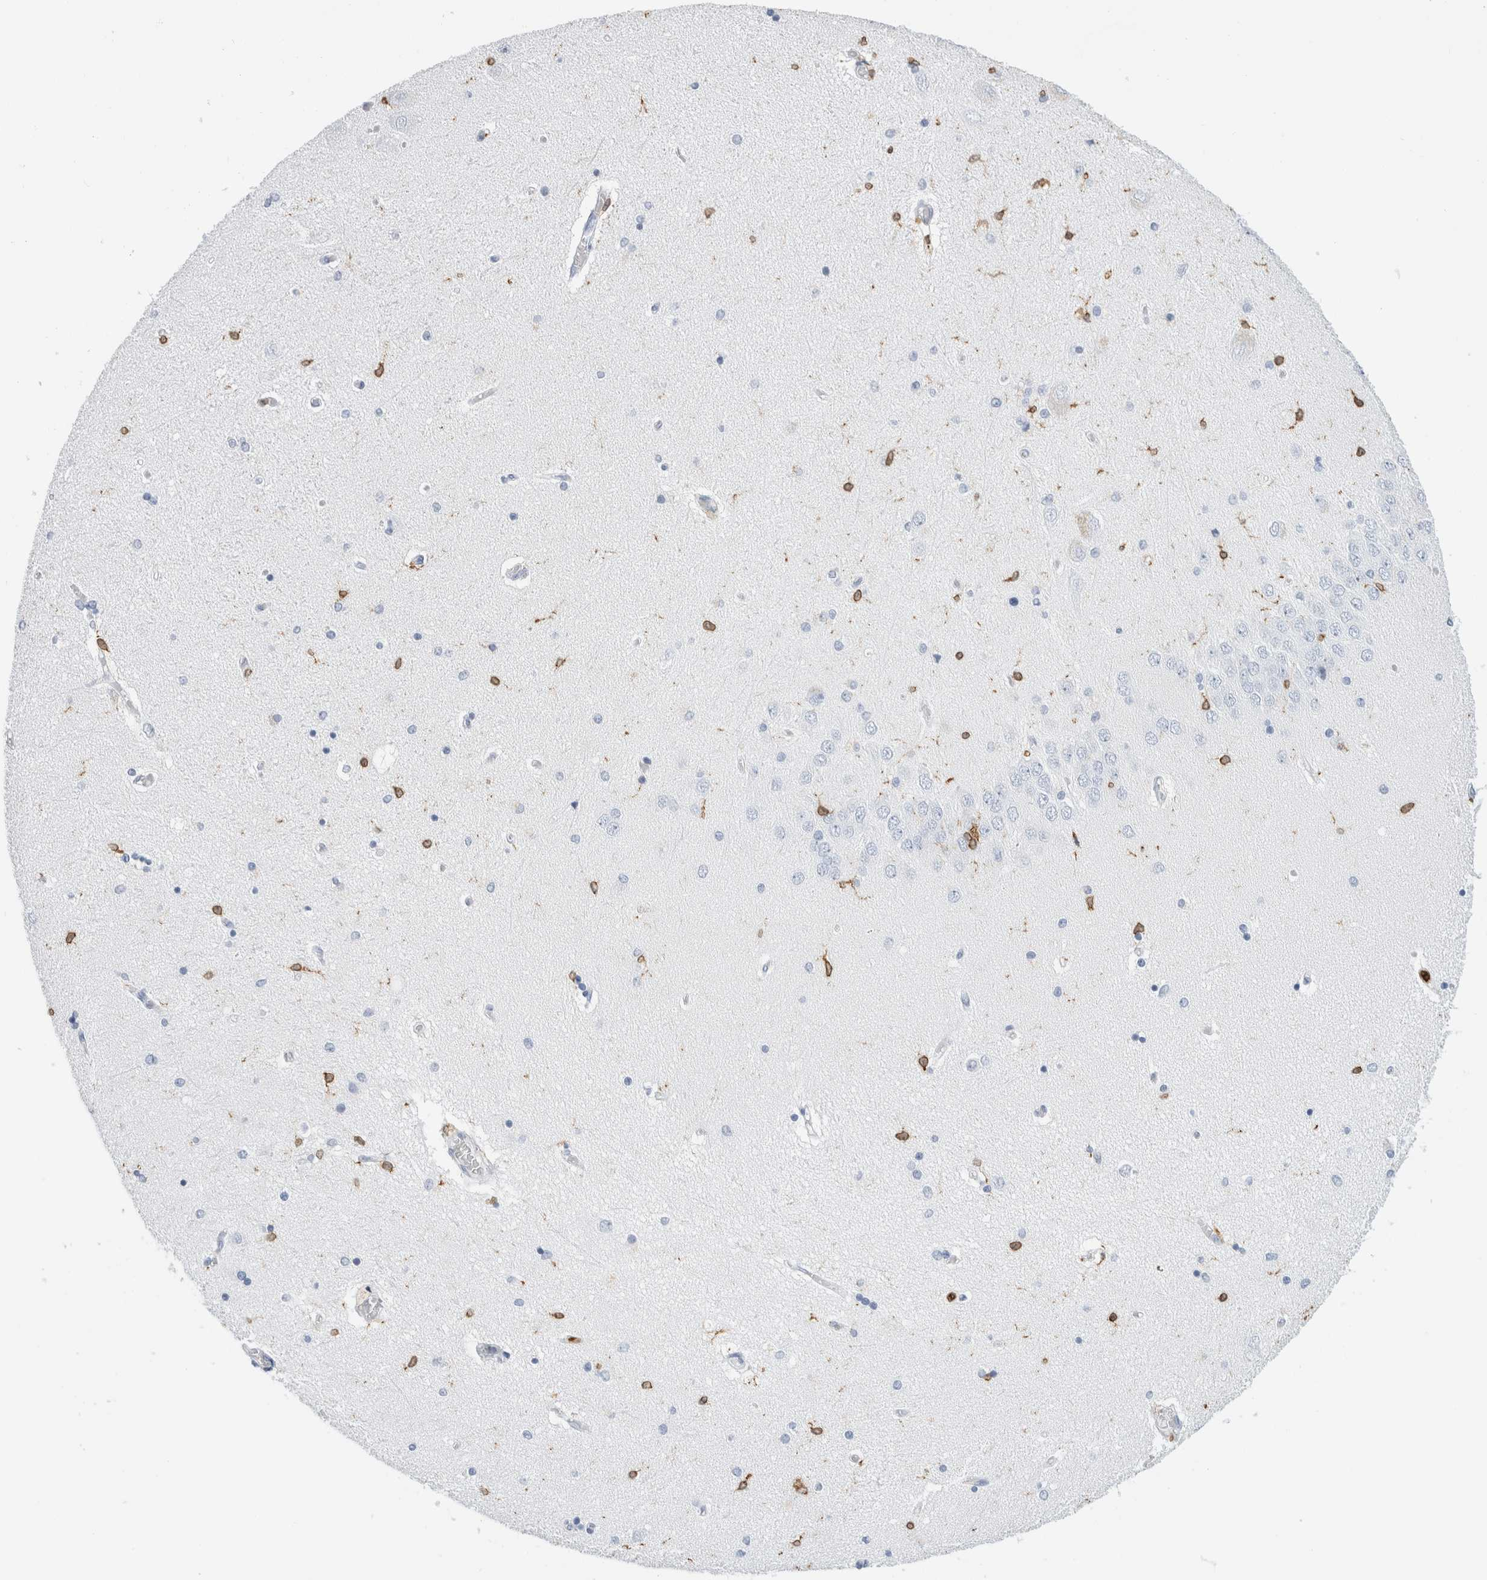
{"staining": {"intensity": "moderate", "quantity": "<25%", "location": "cytoplasmic/membranous"}, "tissue": "hippocampus", "cell_type": "Glial cells", "image_type": "normal", "snomed": [{"axis": "morphology", "description": "Normal tissue, NOS"}, {"axis": "topography", "description": "Hippocampus"}], "caption": "Hippocampus stained with DAB (3,3'-diaminobenzidine) immunohistochemistry shows low levels of moderate cytoplasmic/membranous staining in approximately <25% of glial cells.", "gene": "ALOX5AP", "patient": {"sex": "female", "age": 54}}